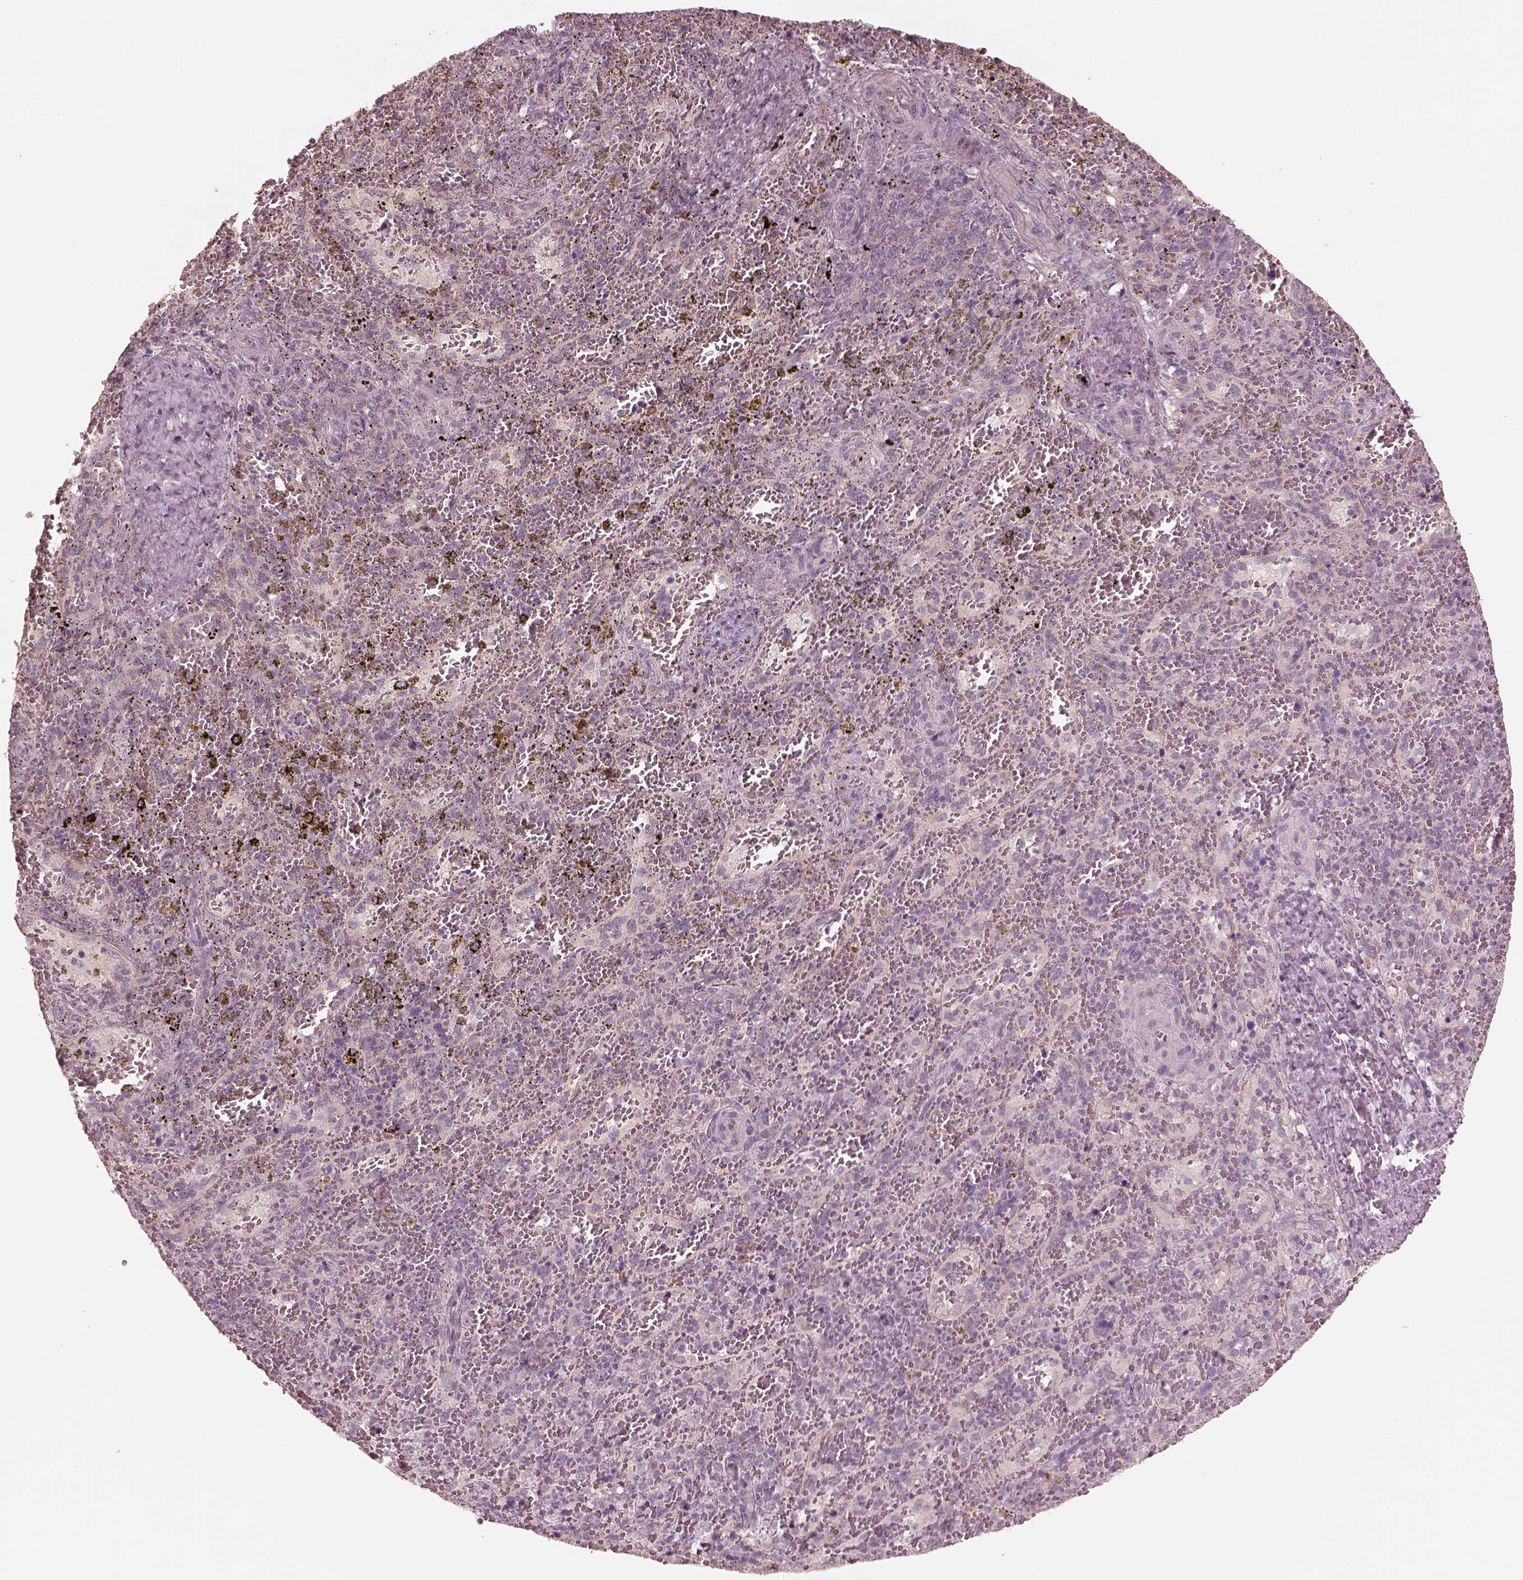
{"staining": {"intensity": "negative", "quantity": "none", "location": "none"}, "tissue": "spleen", "cell_type": "Cells in red pulp", "image_type": "normal", "snomed": [{"axis": "morphology", "description": "Normal tissue, NOS"}, {"axis": "topography", "description": "Spleen"}], "caption": "Spleen stained for a protein using immunohistochemistry reveals no staining cells in red pulp.", "gene": "VWA5B1", "patient": {"sex": "female", "age": 50}}